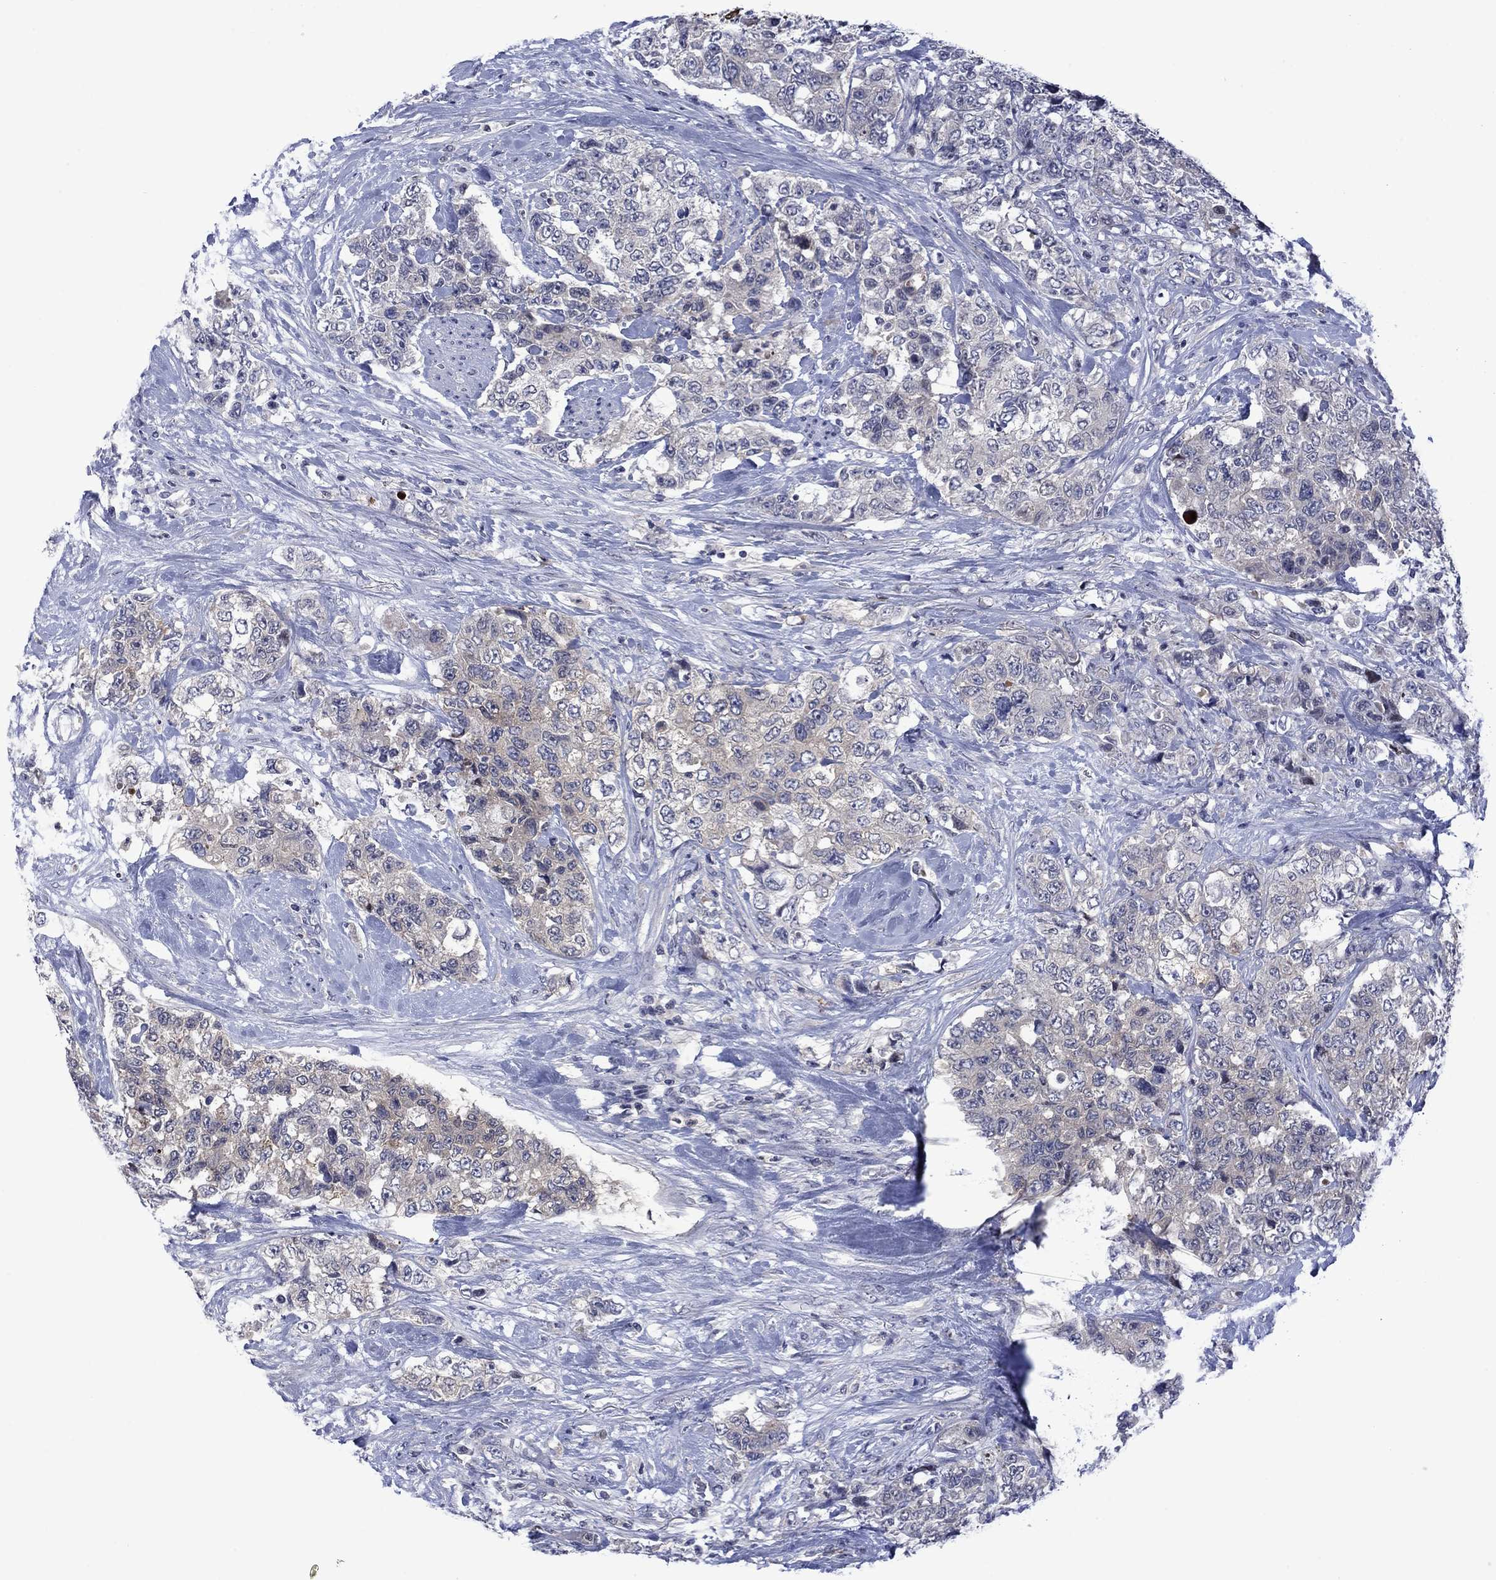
{"staining": {"intensity": "negative", "quantity": "none", "location": "none"}, "tissue": "urothelial cancer", "cell_type": "Tumor cells", "image_type": "cancer", "snomed": [{"axis": "morphology", "description": "Urothelial carcinoma, High grade"}, {"axis": "topography", "description": "Urinary bladder"}], "caption": "Immunohistochemical staining of urothelial cancer demonstrates no significant positivity in tumor cells. (Stains: DAB (3,3'-diaminobenzidine) IHC with hematoxylin counter stain, Microscopy: brightfield microscopy at high magnification).", "gene": "AGL", "patient": {"sex": "female", "age": 78}}